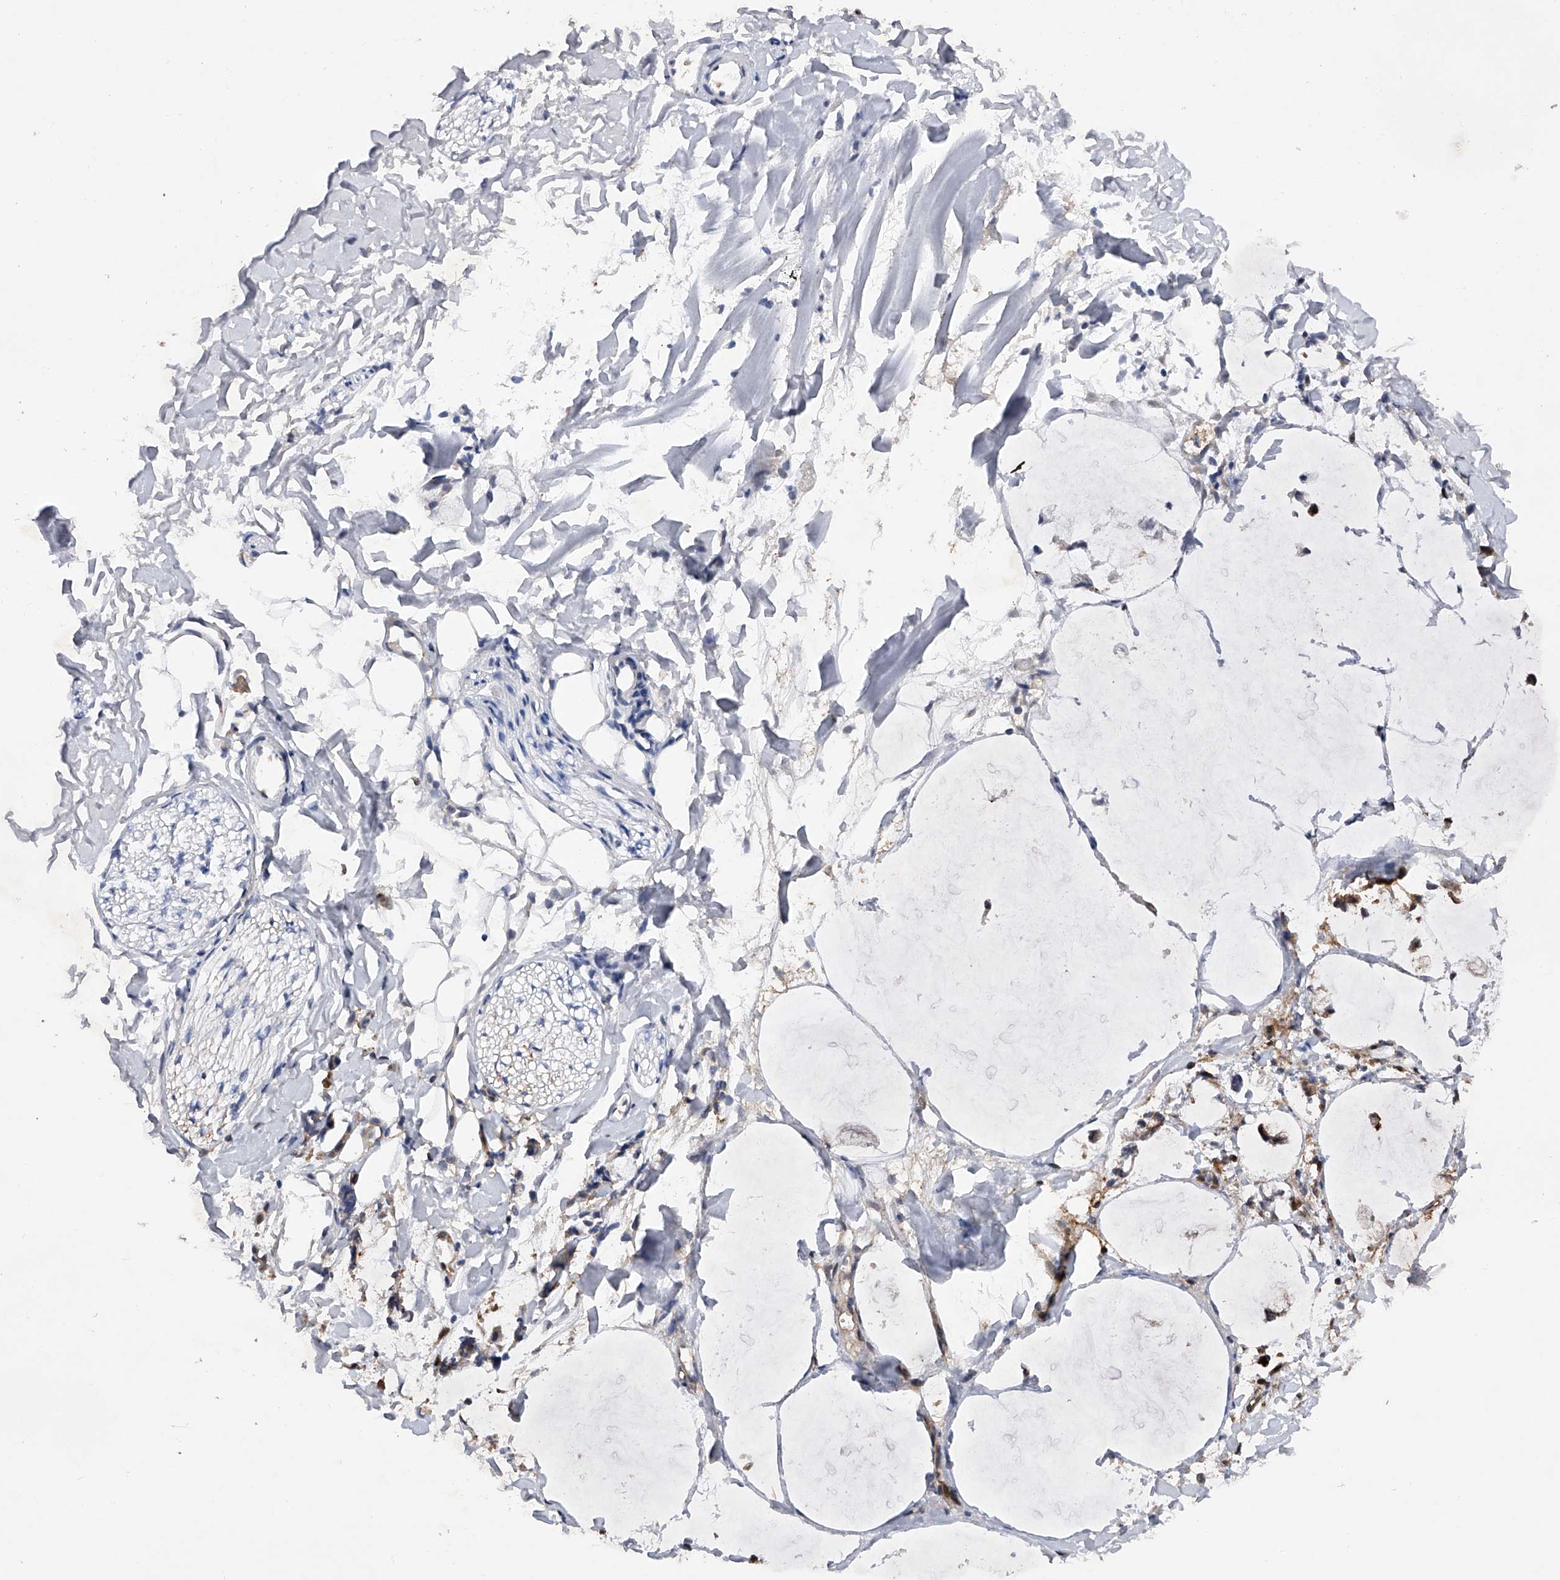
{"staining": {"intensity": "negative", "quantity": "none", "location": "none"}, "tissue": "adipose tissue", "cell_type": "Adipocytes", "image_type": "normal", "snomed": [{"axis": "morphology", "description": "Normal tissue, NOS"}, {"axis": "morphology", "description": "Adenocarcinoma, NOS"}, {"axis": "topography", "description": "Colon"}, {"axis": "topography", "description": "Peripheral nerve tissue"}], "caption": "The immunohistochemistry (IHC) photomicrograph has no significant expression in adipocytes of adipose tissue.", "gene": "RWDD2A", "patient": {"sex": "male", "age": 14}}